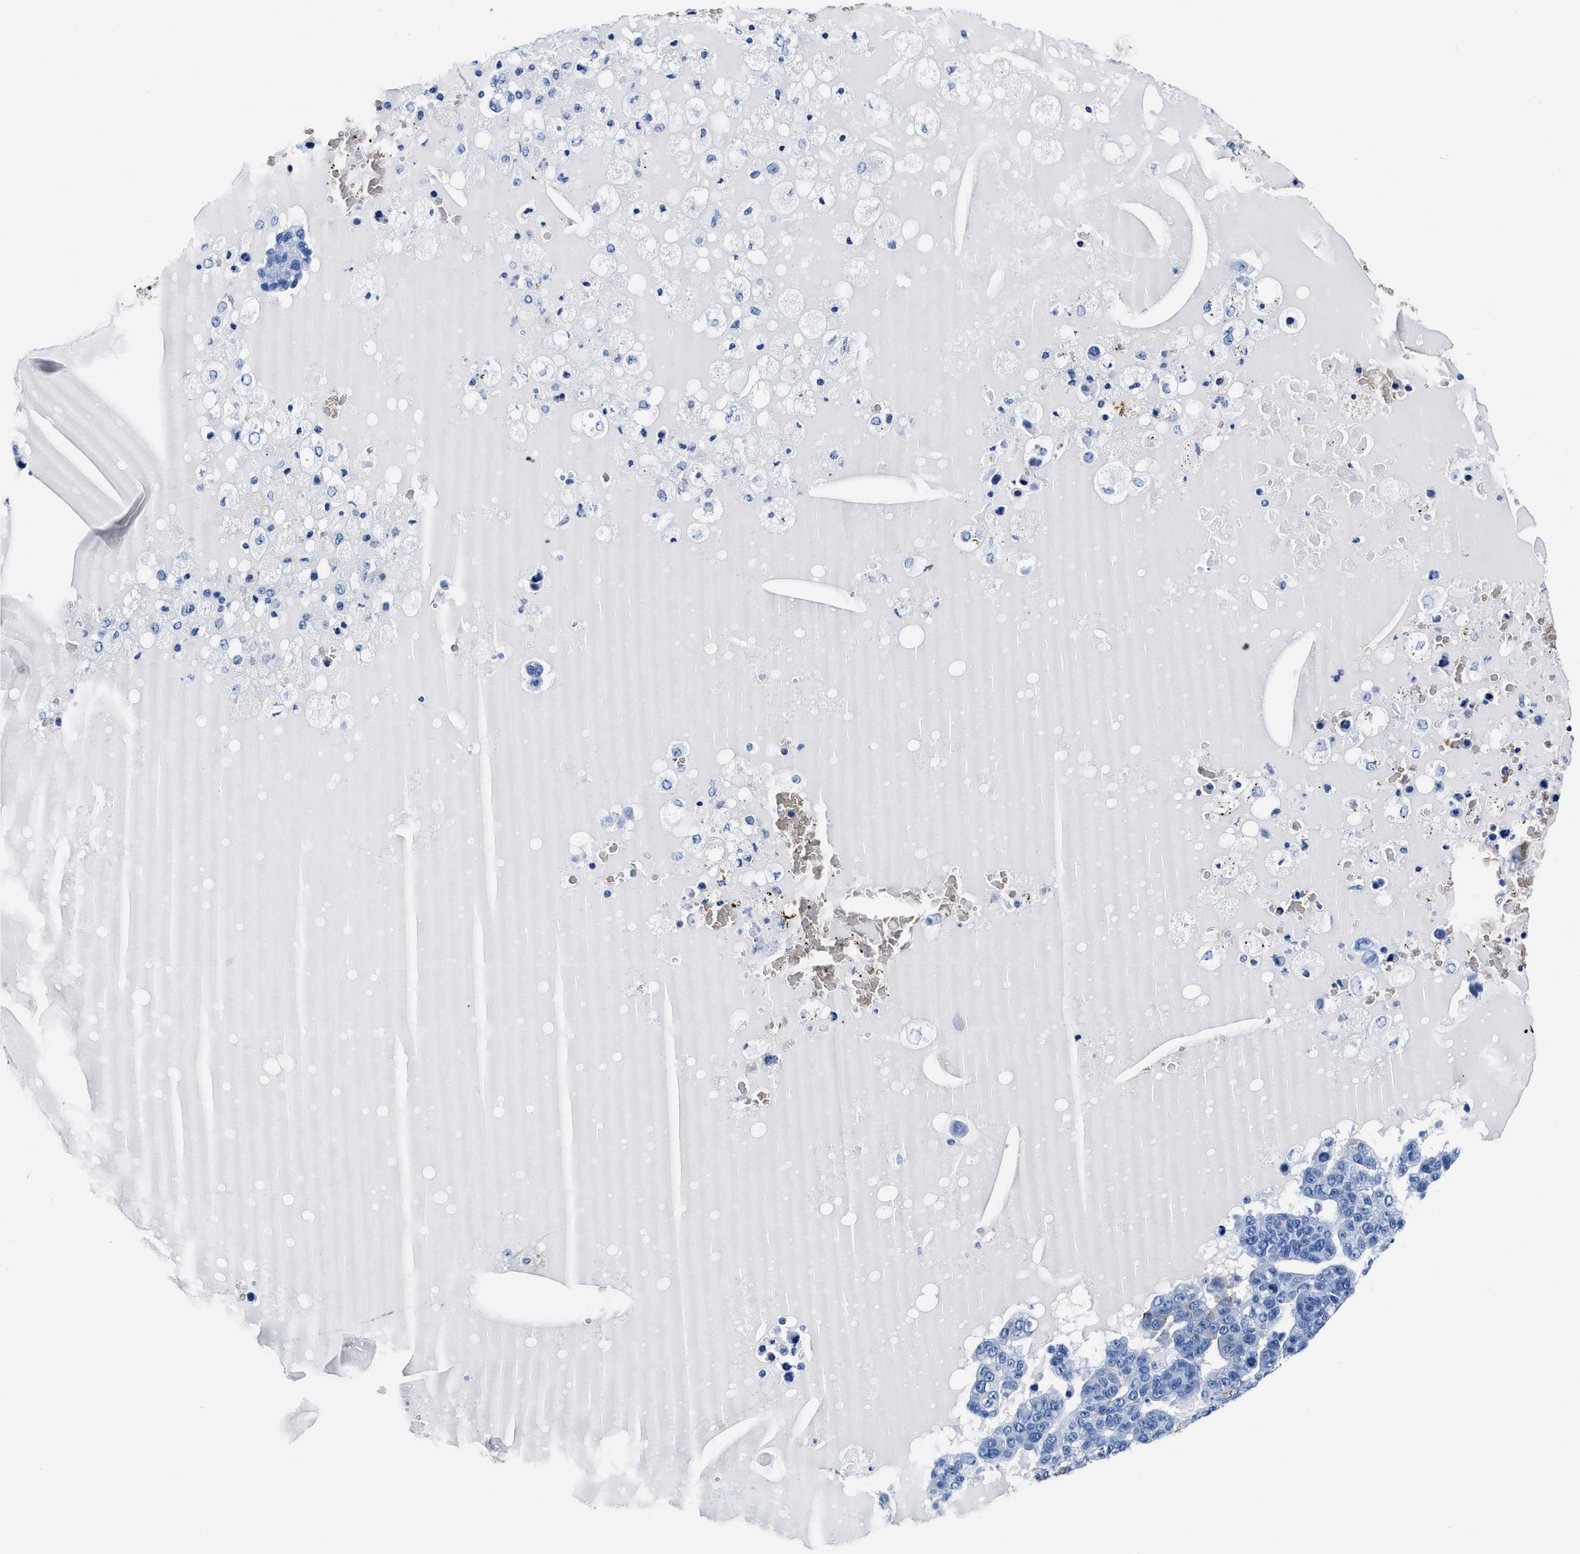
{"staining": {"intensity": "negative", "quantity": "none", "location": "none"}, "tissue": "pancreatic cancer", "cell_type": "Tumor cells", "image_type": "cancer", "snomed": [{"axis": "morphology", "description": "Adenocarcinoma, NOS"}, {"axis": "topography", "description": "Pancreas"}], "caption": "Tumor cells show no significant protein expression in adenocarcinoma (pancreatic).", "gene": "AQP1", "patient": {"sex": "female", "age": 61}}